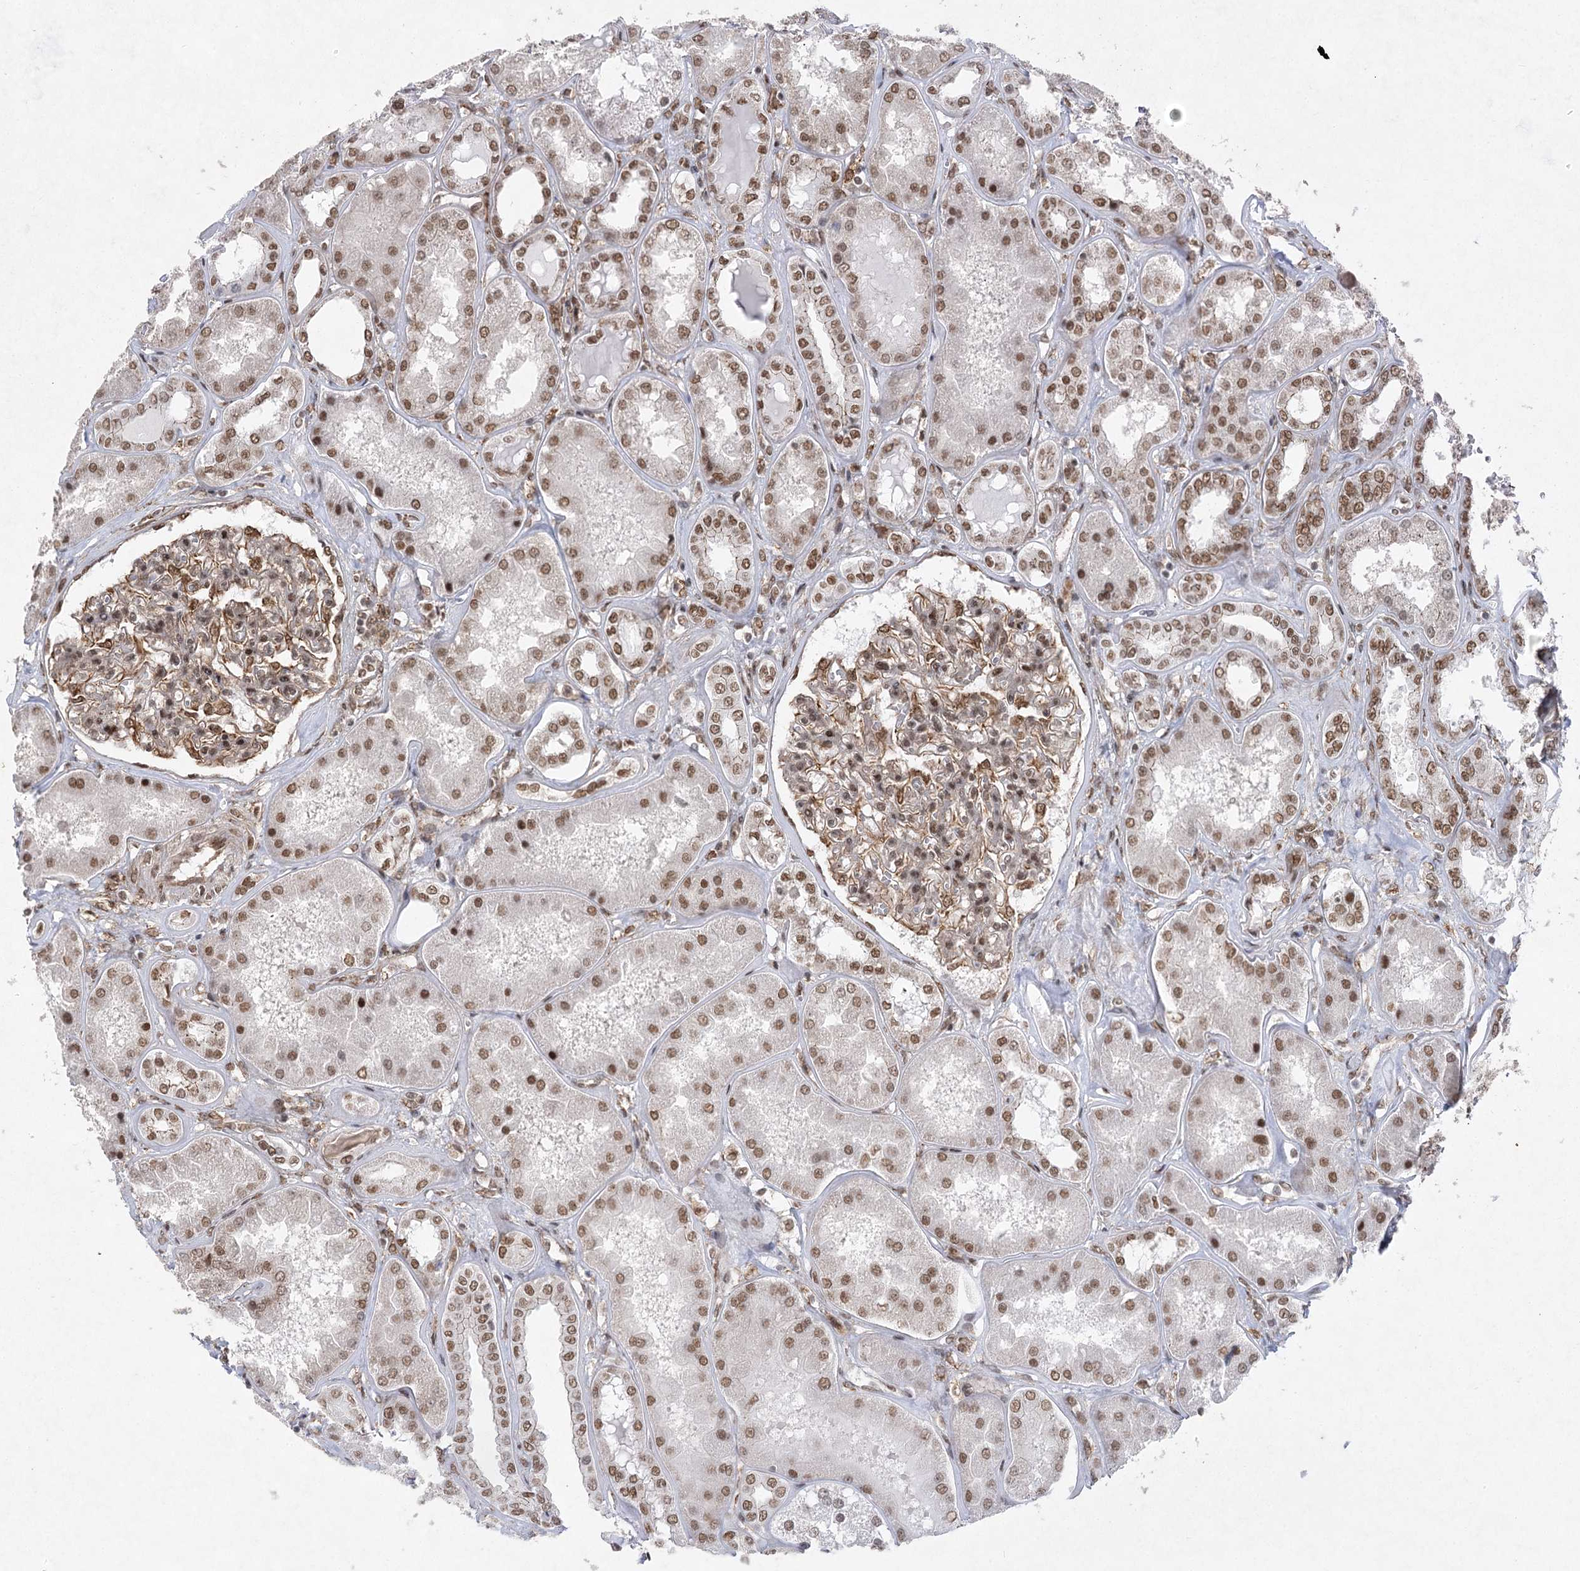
{"staining": {"intensity": "moderate", "quantity": ">75%", "location": "cytoplasmic/membranous,nuclear"}, "tissue": "kidney", "cell_type": "Cells in glomeruli", "image_type": "normal", "snomed": [{"axis": "morphology", "description": "Normal tissue, NOS"}, {"axis": "topography", "description": "Kidney"}], "caption": "Unremarkable kidney exhibits moderate cytoplasmic/membranous,nuclear positivity in approximately >75% of cells in glomeruli.", "gene": "ZCCHC8", "patient": {"sex": "female", "age": 56}}